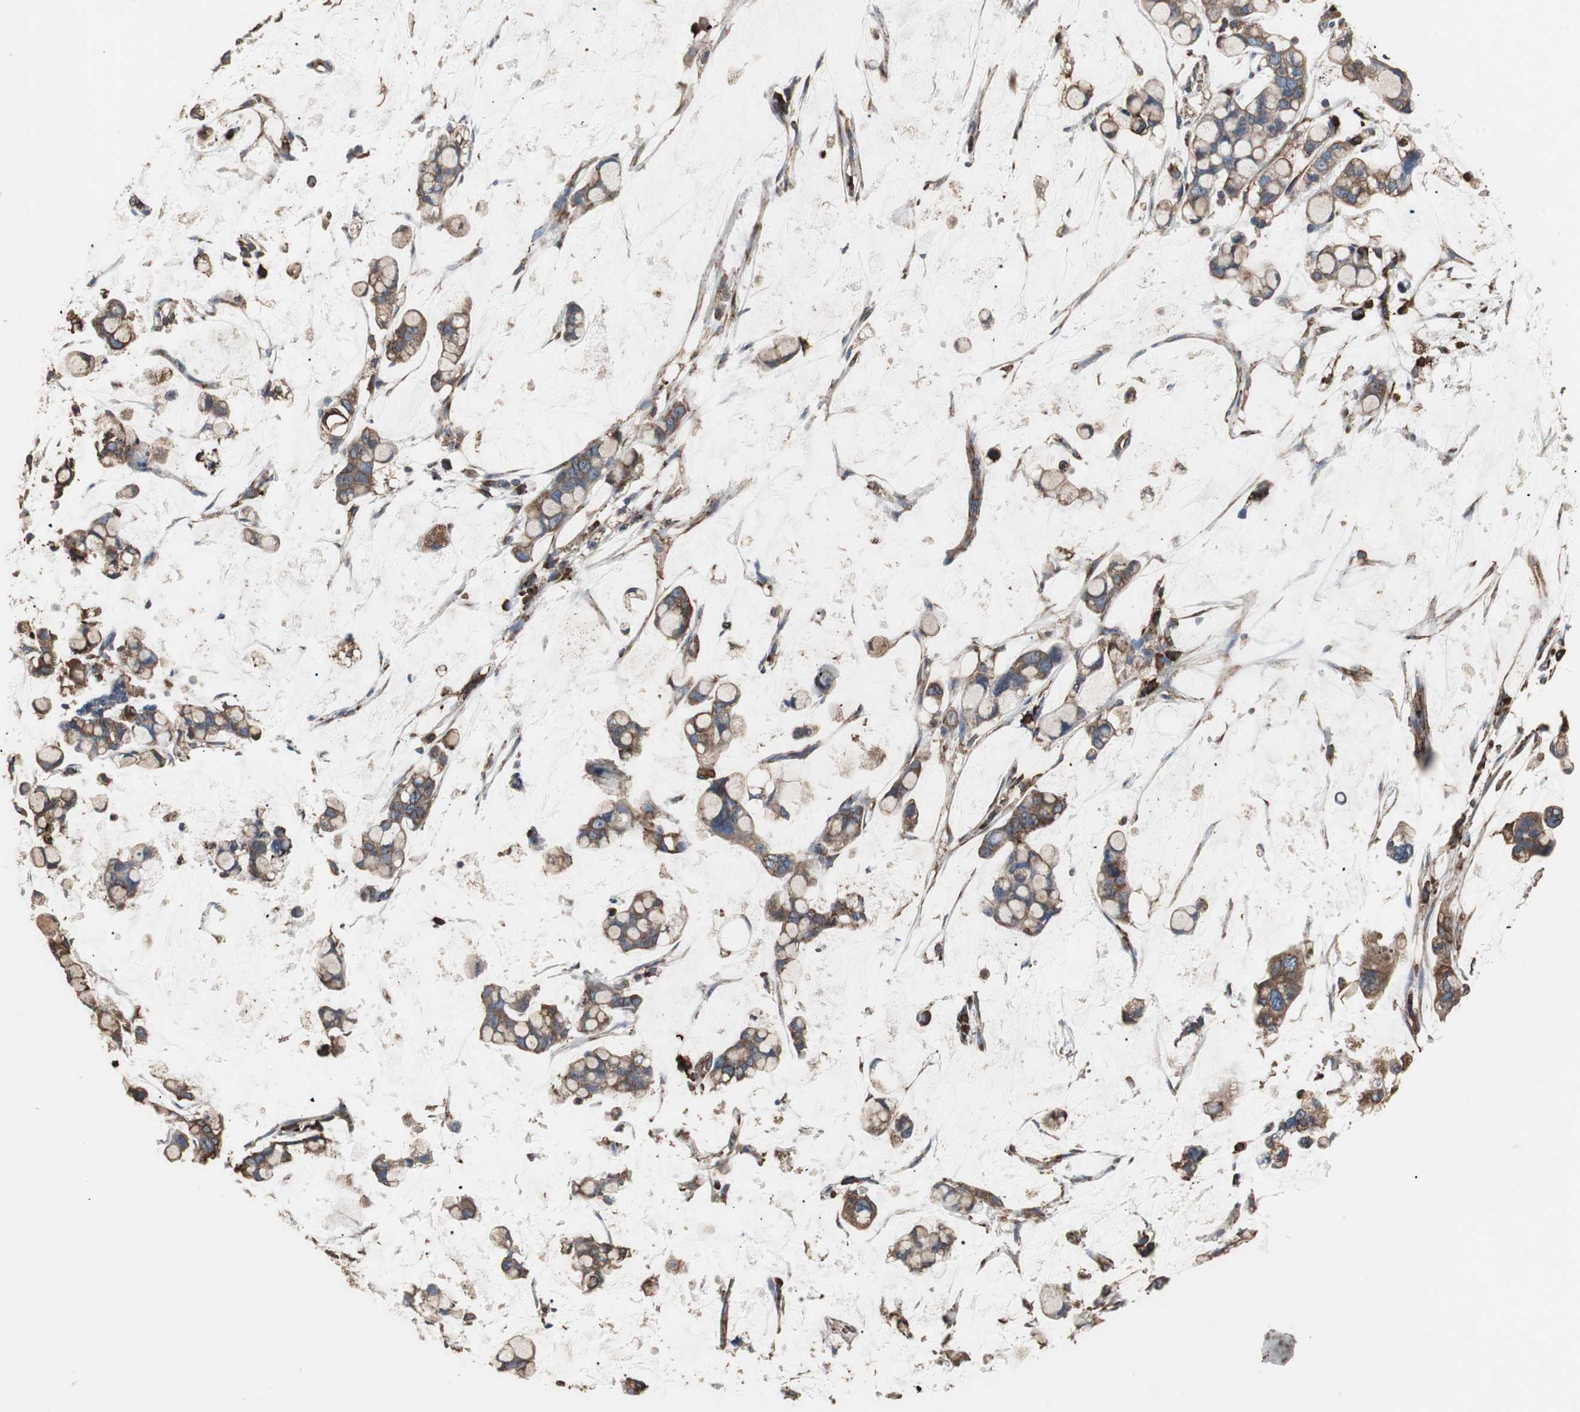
{"staining": {"intensity": "moderate", "quantity": ">75%", "location": "cytoplasmic/membranous"}, "tissue": "stomach cancer", "cell_type": "Tumor cells", "image_type": "cancer", "snomed": [{"axis": "morphology", "description": "Adenocarcinoma, NOS"}, {"axis": "topography", "description": "Stomach, lower"}], "caption": "Protein expression by IHC demonstrates moderate cytoplasmic/membranous positivity in about >75% of tumor cells in stomach cancer. (IHC, brightfield microscopy, high magnification).", "gene": "CALU", "patient": {"sex": "male", "age": 84}}